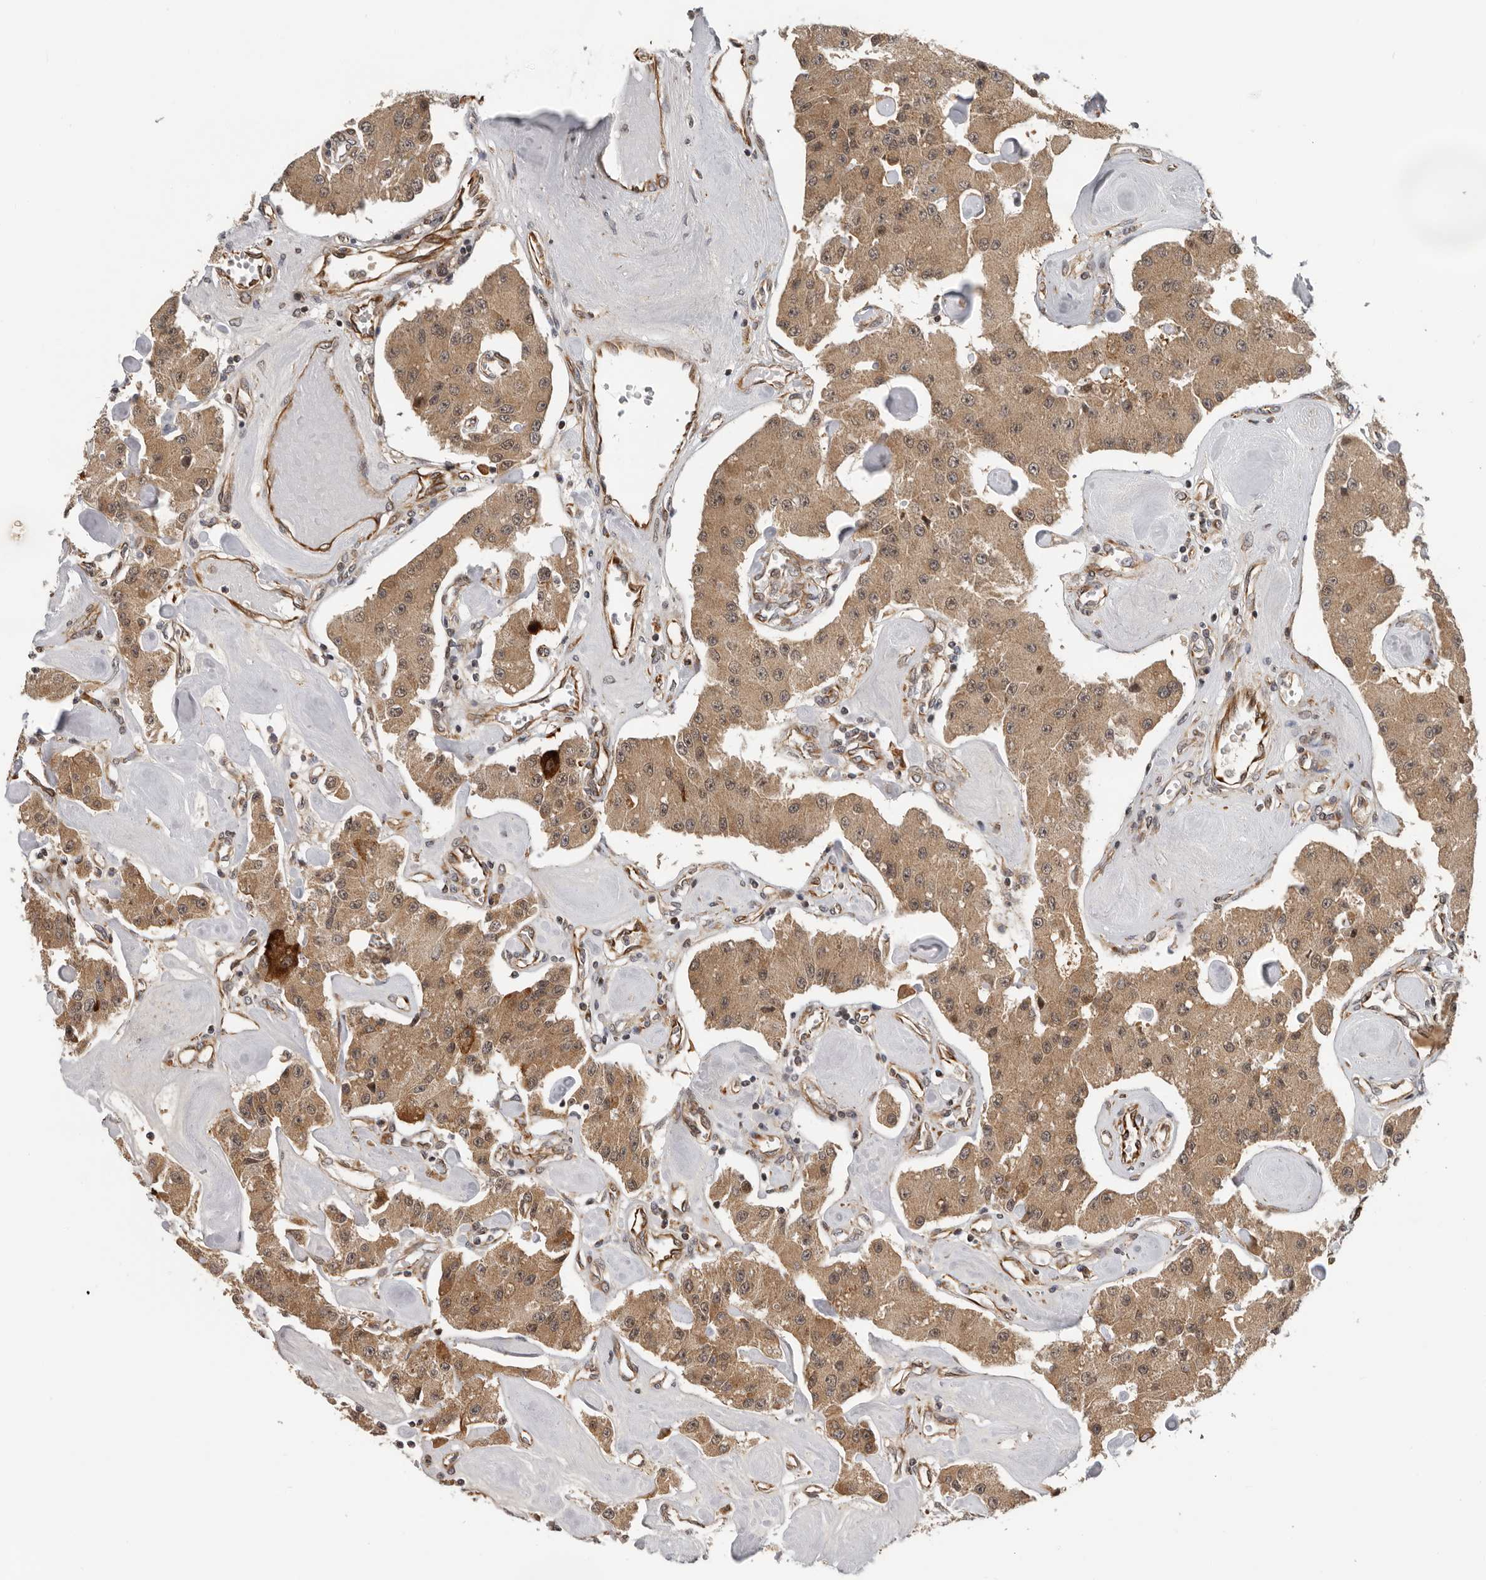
{"staining": {"intensity": "moderate", "quantity": ">75%", "location": "cytoplasmic/membranous,nuclear"}, "tissue": "carcinoid", "cell_type": "Tumor cells", "image_type": "cancer", "snomed": [{"axis": "morphology", "description": "Carcinoid, malignant, NOS"}, {"axis": "topography", "description": "Pancreas"}], "caption": "IHC (DAB (3,3'-diaminobenzidine)) staining of human malignant carcinoid displays moderate cytoplasmic/membranous and nuclear protein expression in about >75% of tumor cells. The protein is shown in brown color, while the nuclei are stained blue.", "gene": "RNF157", "patient": {"sex": "male", "age": 41}}